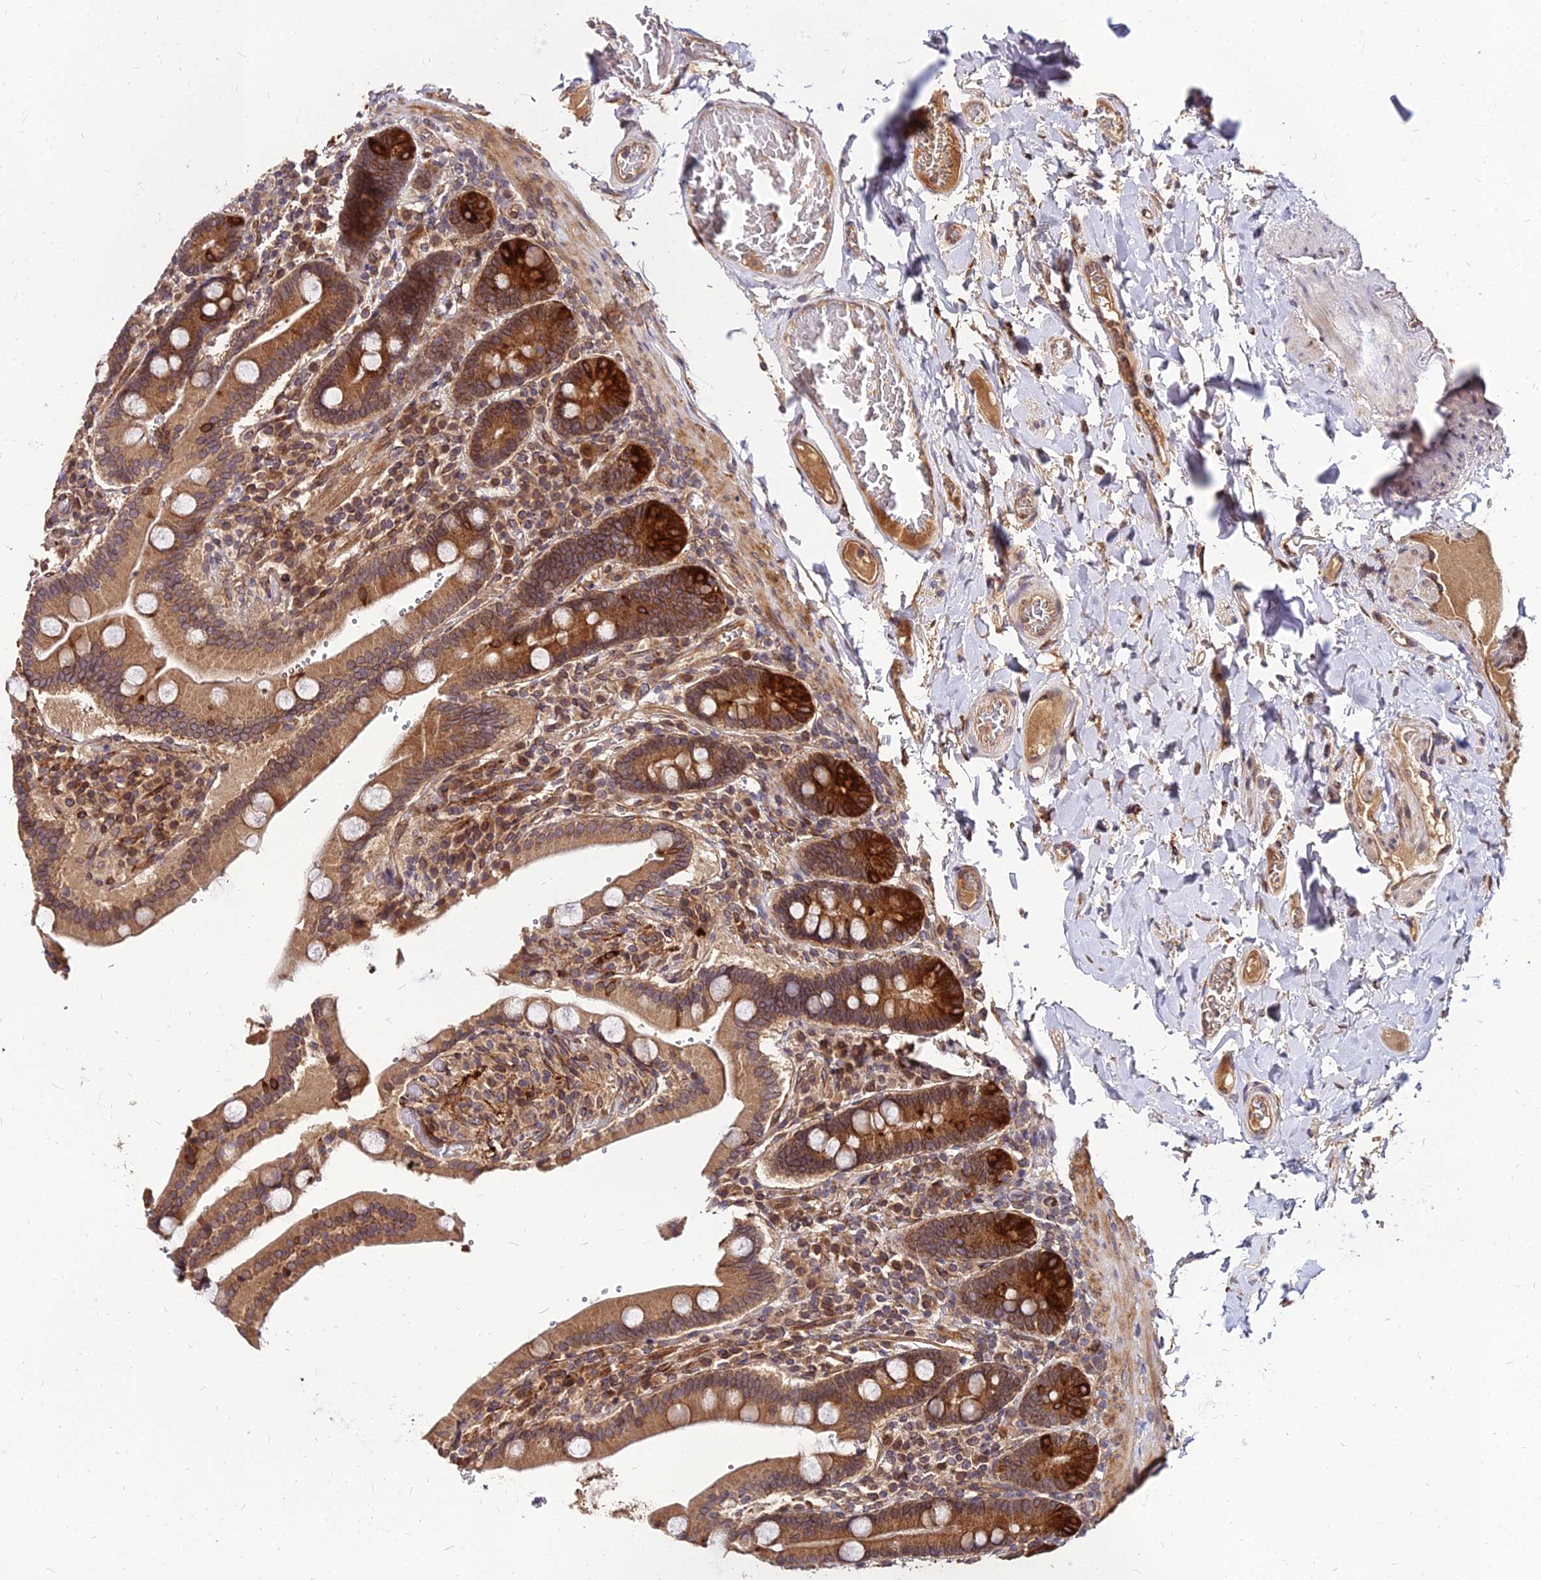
{"staining": {"intensity": "strong", "quantity": ">75%", "location": "cytoplasmic/membranous"}, "tissue": "duodenum", "cell_type": "Glandular cells", "image_type": "normal", "snomed": [{"axis": "morphology", "description": "Normal tissue, NOS"}, {"axis": "topography", "description": "Duodenum"}], "caption": "Glandular cells show strong cytoplasmic/membranous staining in about >75% of cells in unremarkable duodenum.", "gene": "PDE4D", "patient": {"sex": "female", "age": 62}}